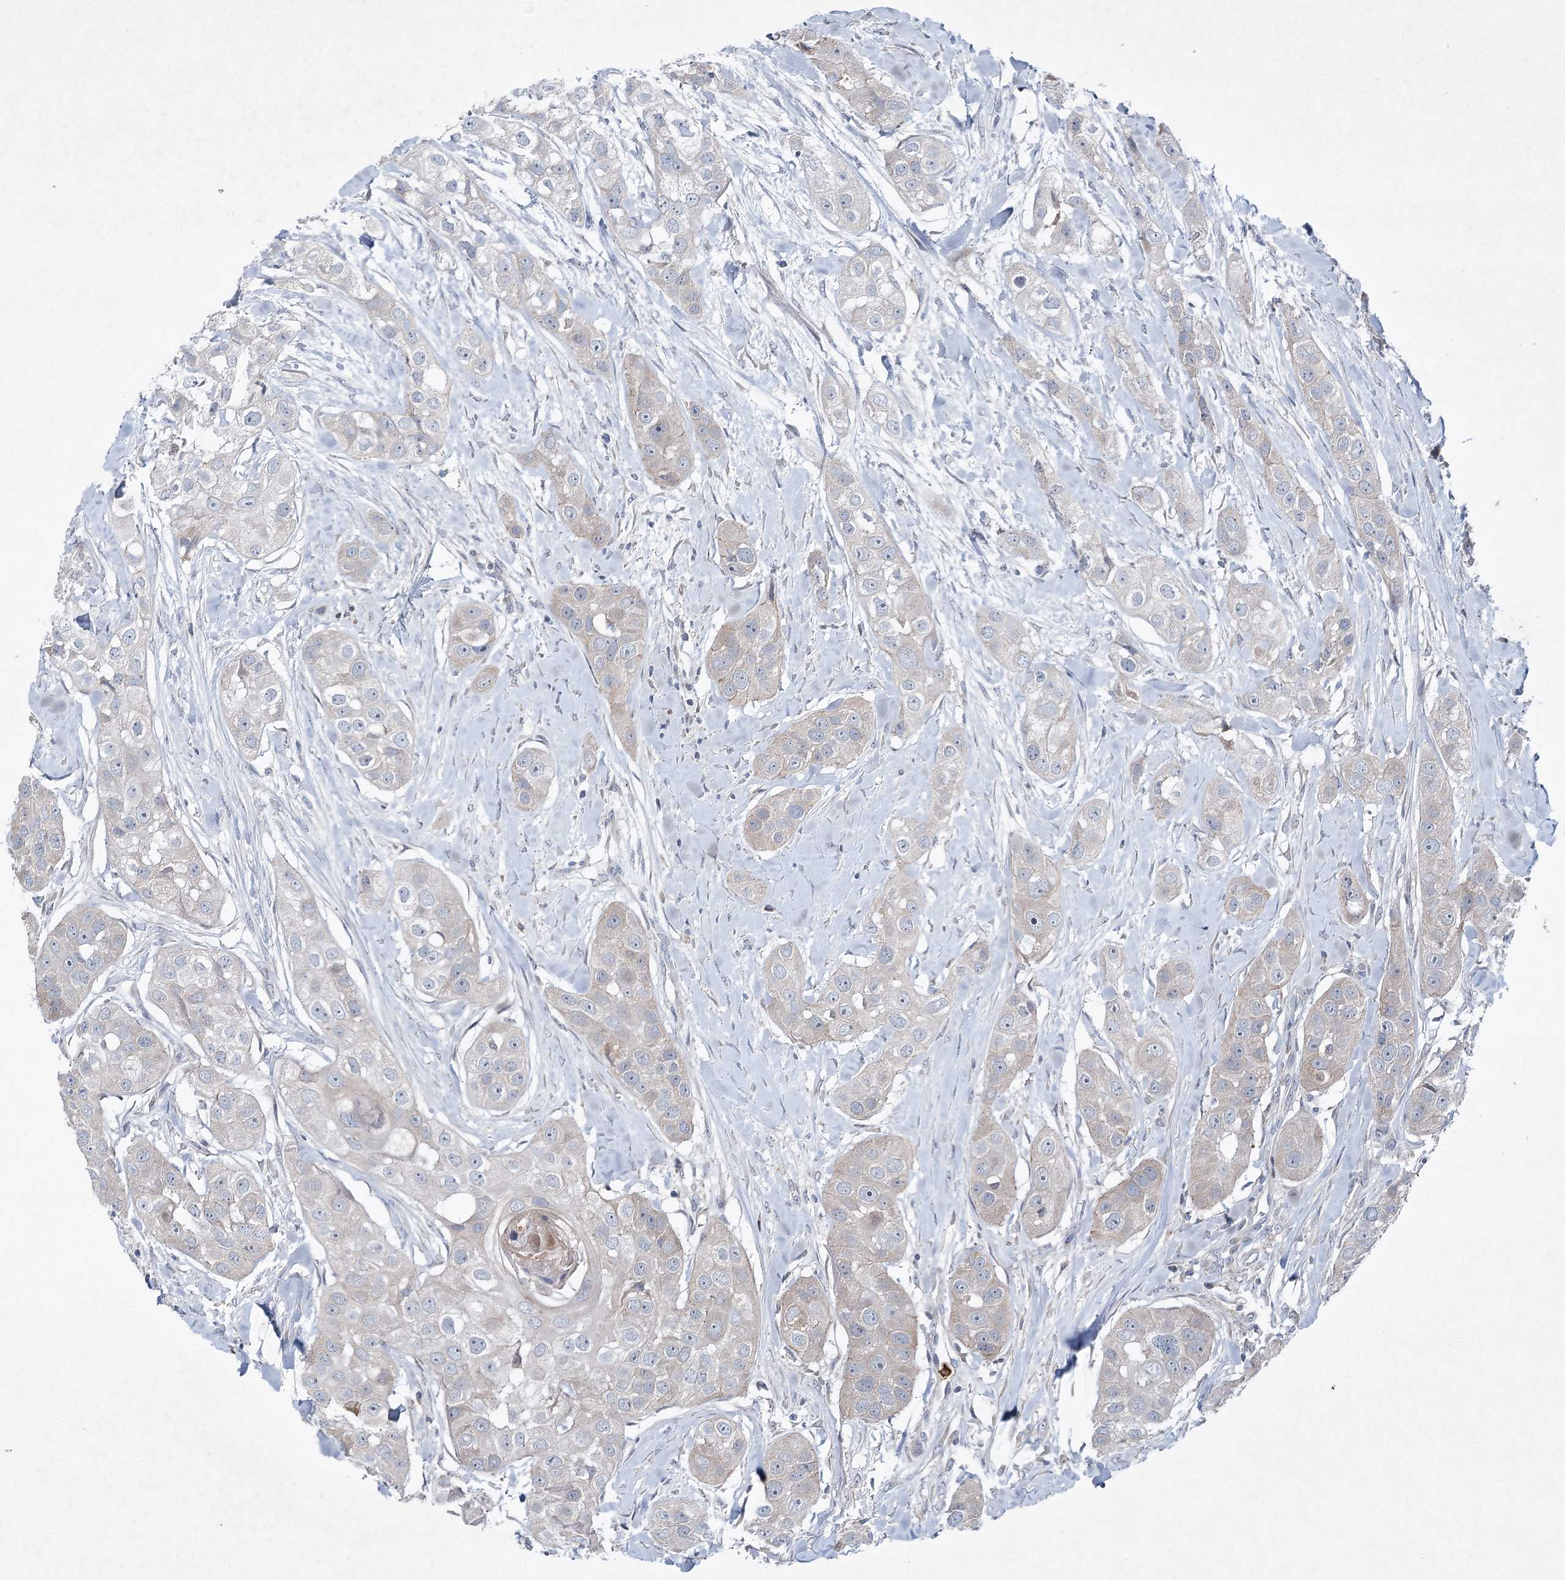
{"staining": {"intensity": "negative", "quantity": "none", "location": "none"}, "tissue": "head and neck cancer", "cell_type": "Tumor cells", "image_type": "cancer", "snomed": [{"axis": "morphology", "description": "Normal tissue, NOS"}, {"axis": "morphology", "description": "Squamous cell carcinoma, NOS"}, {"axis": "topography", "description": "Skeletal muscle"}, {"axis": "topography", "description": "Head-Neck"}], "caption": "Squamous cell carcinoma (head and neck) was stained to show a protein in brown. There is no significant staining in tumor cells.", "gene": "PLA2G12A", "patient": {"sex": "male", "age": 51}}